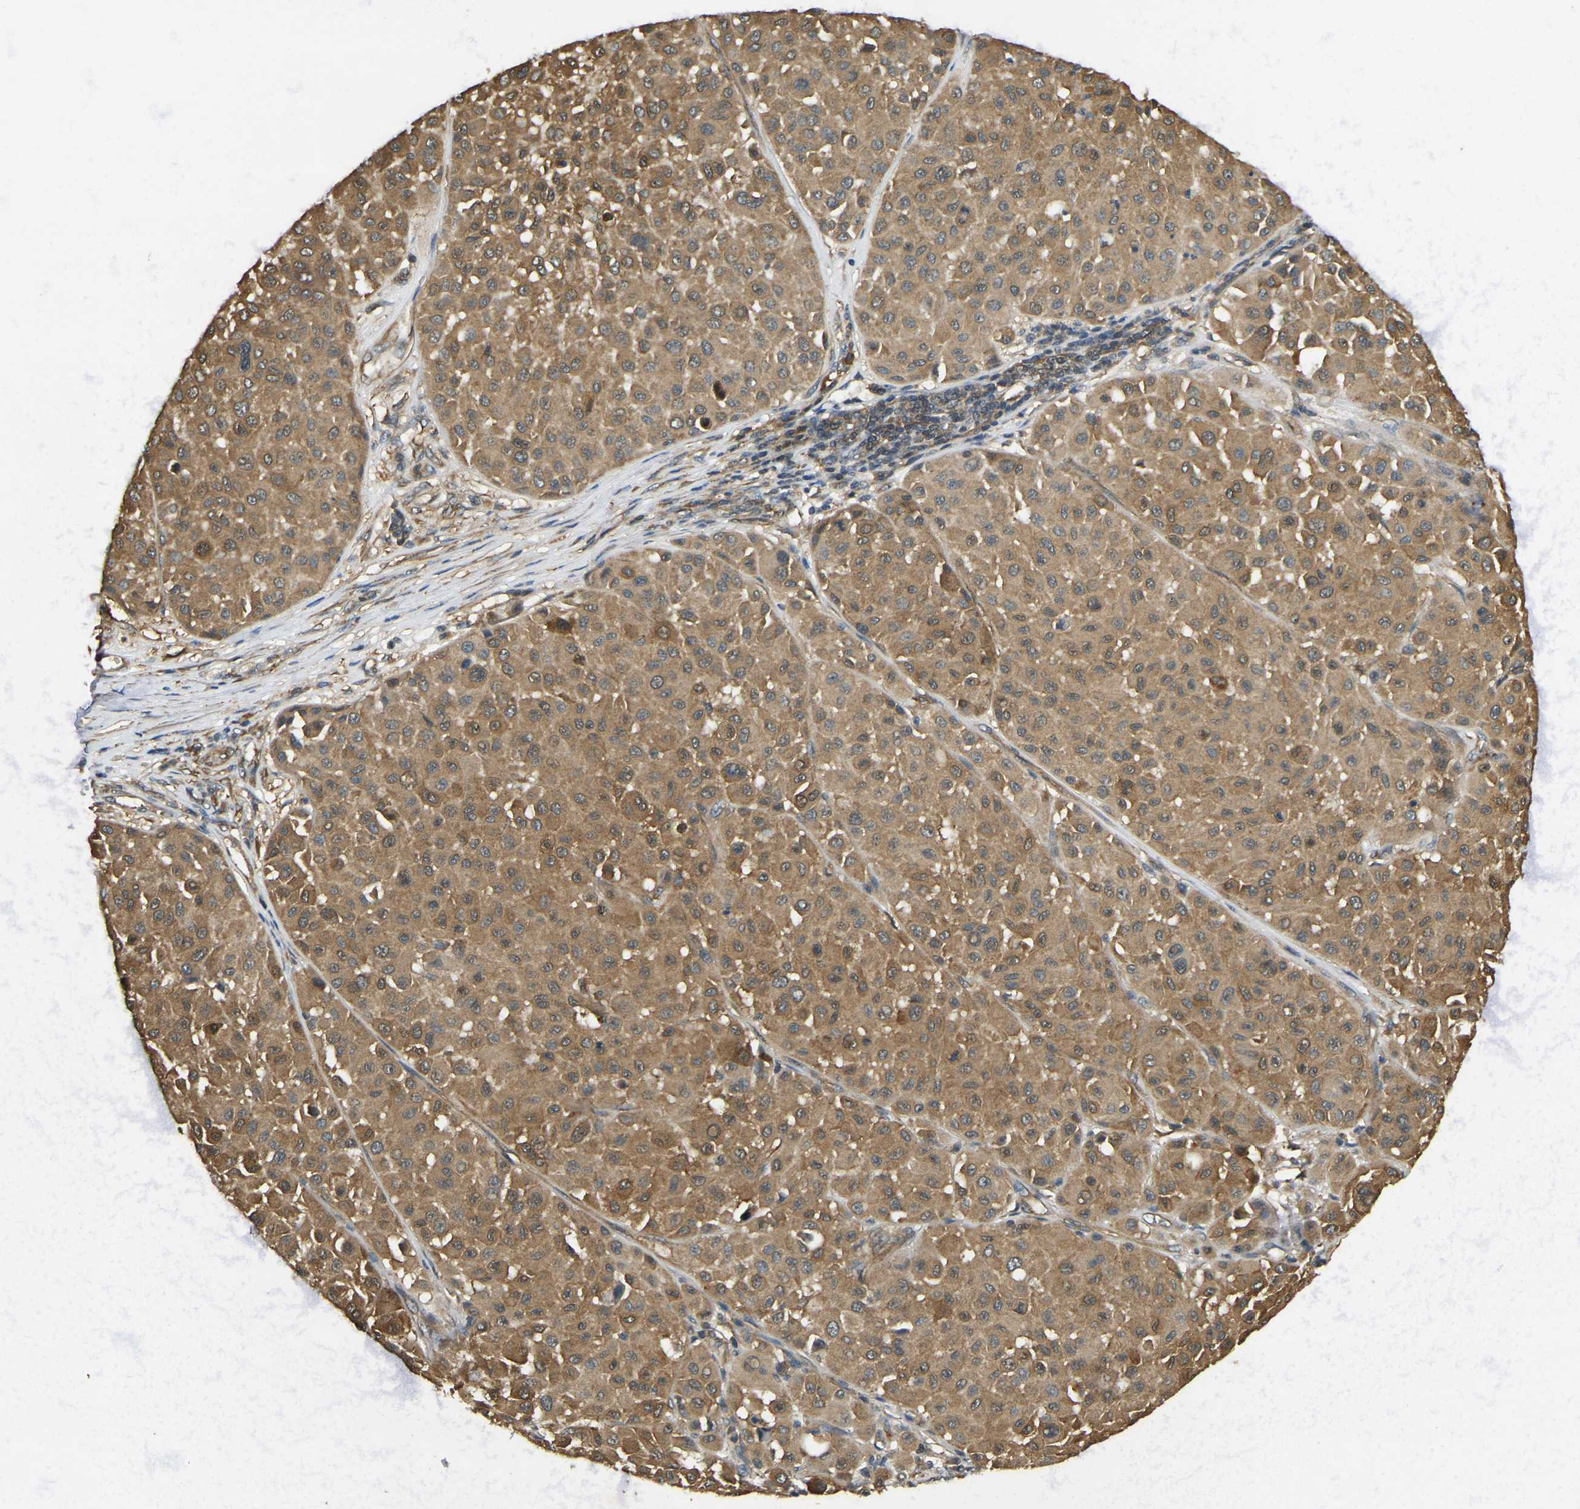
{"staining": {"intensity": "moderate", "quantity": ">75%", "location": "cytoplasmic/membranous"}, "tissue": "melanoma", "cell_type": "Tumor cells", "image_type": "cancer", "snomed": [{"axis": "morphology", "description": "Malignant melanoma, Metastatic site"}, {"axis": "topography", "description": "Soft tissue"}], "caption": "Human malignant melanoma (metastatic site) stained for a protein (brown) demonstrates moderate cytoplasmic/membranous positive staining in approximately >75% of tumor cells.", "gene": "ERGIC1", "patient": {"sex": "male", "age": 41}}